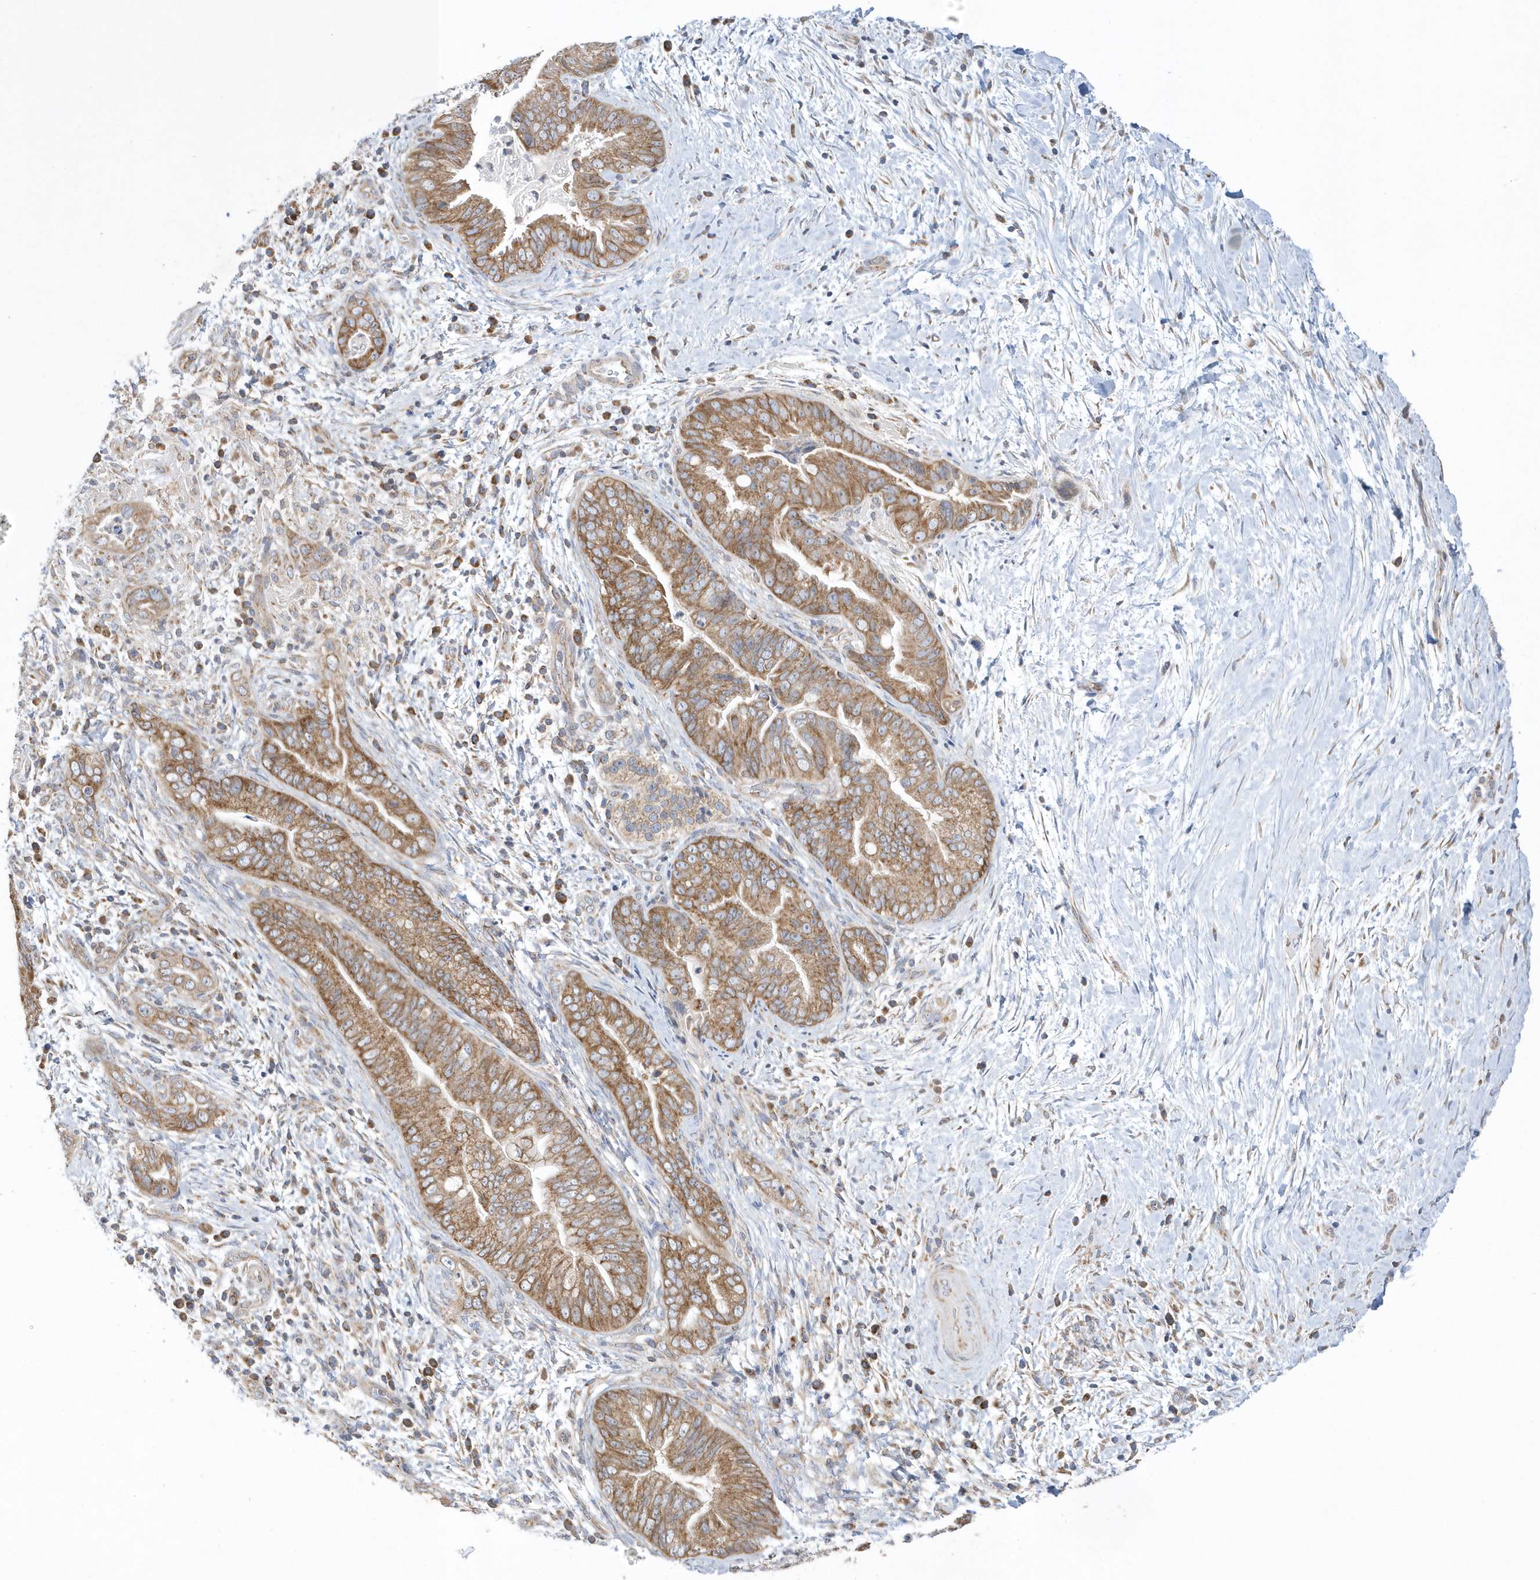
{"staining": {"intensity": "strong", "quantity": ">75%", "location": "cytoplasmic/membranous"}, "tissue": "pancreatic cancer", "cell_type": "Tumor cells", "image_type": "cancer", "snomed": [{"axis": "morphology", "description": "Adenocarcinoma, NOS"}, {"axis": "topography", "description": "Pancreas"}], "caption": "An immunohistochemistry histopathology image of tumor tissue is shown. Protein staining in brown labels strong cytoplasmic/membranous positivity in pancreatic cancer within tumor cells. Nuclei are stained in blue.", "gene": "SPATA5", "patient": {"sex": "male", "age": 75}}